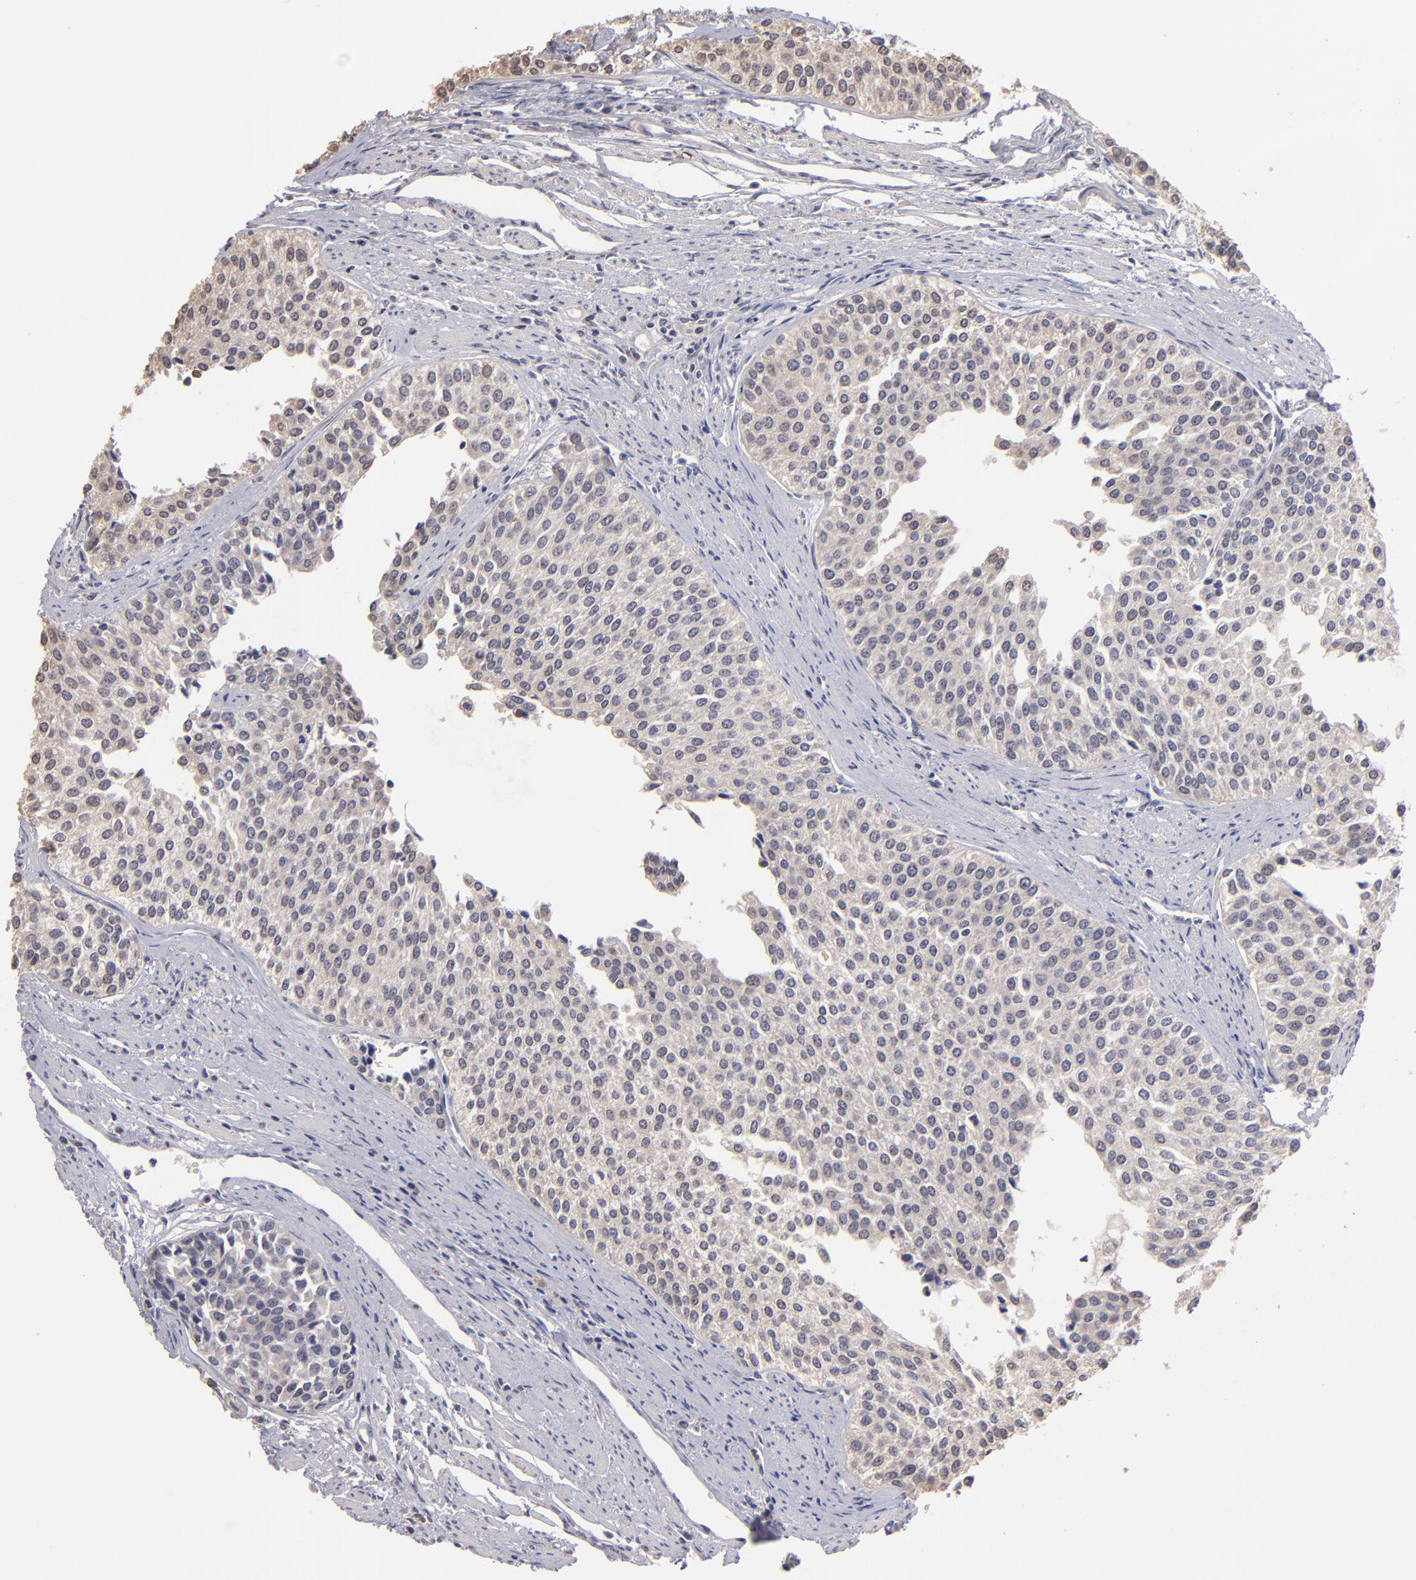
{"staining": {"intensity": "weak", "quantity": ">75%", "location": "cytoplasmic/membranous,nuclear"}, "tissue": "urothelial cancer", "cell_type": "Tumor cells", "image_type": "cancer", "snomed": [{"axis": "morphology", "description": "Urothelial carcinoma, Low grade"}, {"axis": "topography", "description": "Urinary bladder"}], "caption": "This image demonstrates immunohistochemistry (IHC) staining of human urothelial cancer, with low weak cytoplasmic/membranous and nuclear staining in approximately >75% of tumor cells.", "gene": "S100A1", "patient": {"sex": "female", "age": 73}}